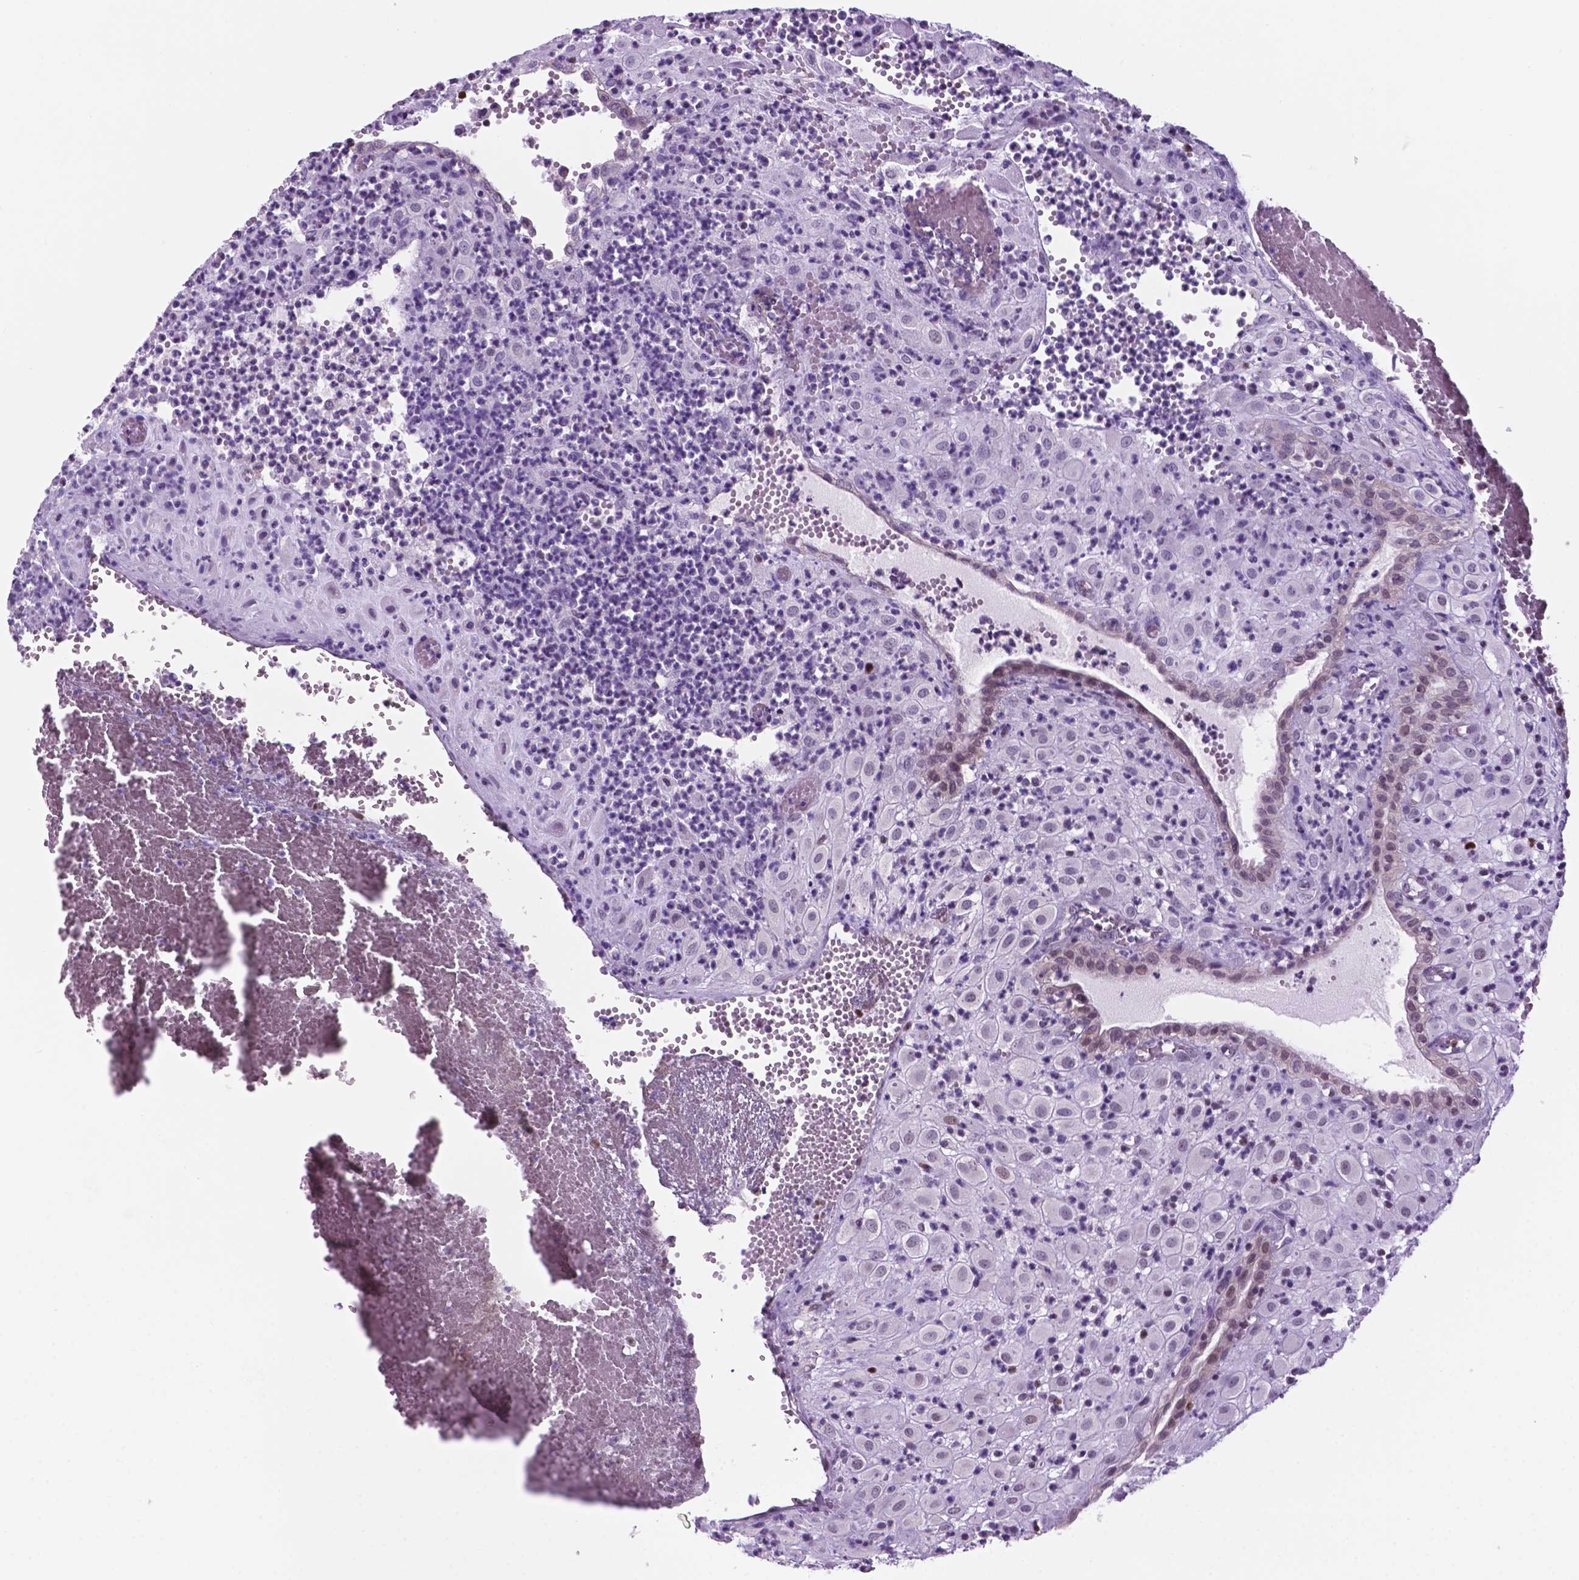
{"staining": {"intensity": "weak", "quantity": "<25%", "location": "nuclear"}, "tissue": "placenta", "cell_type": "Decidual cells", "image_type": "normal", "snomed": [{"axis": "morphology", "description": "Normal tissue, NOS"}, {"axis": "topography", "description": "Placenta"}], "caption": "The histopathology image displays no significant positivity in decidual cells of placenta.", "gene": "NCAPH2", "patient": {"sex": "female", "age": 24}}